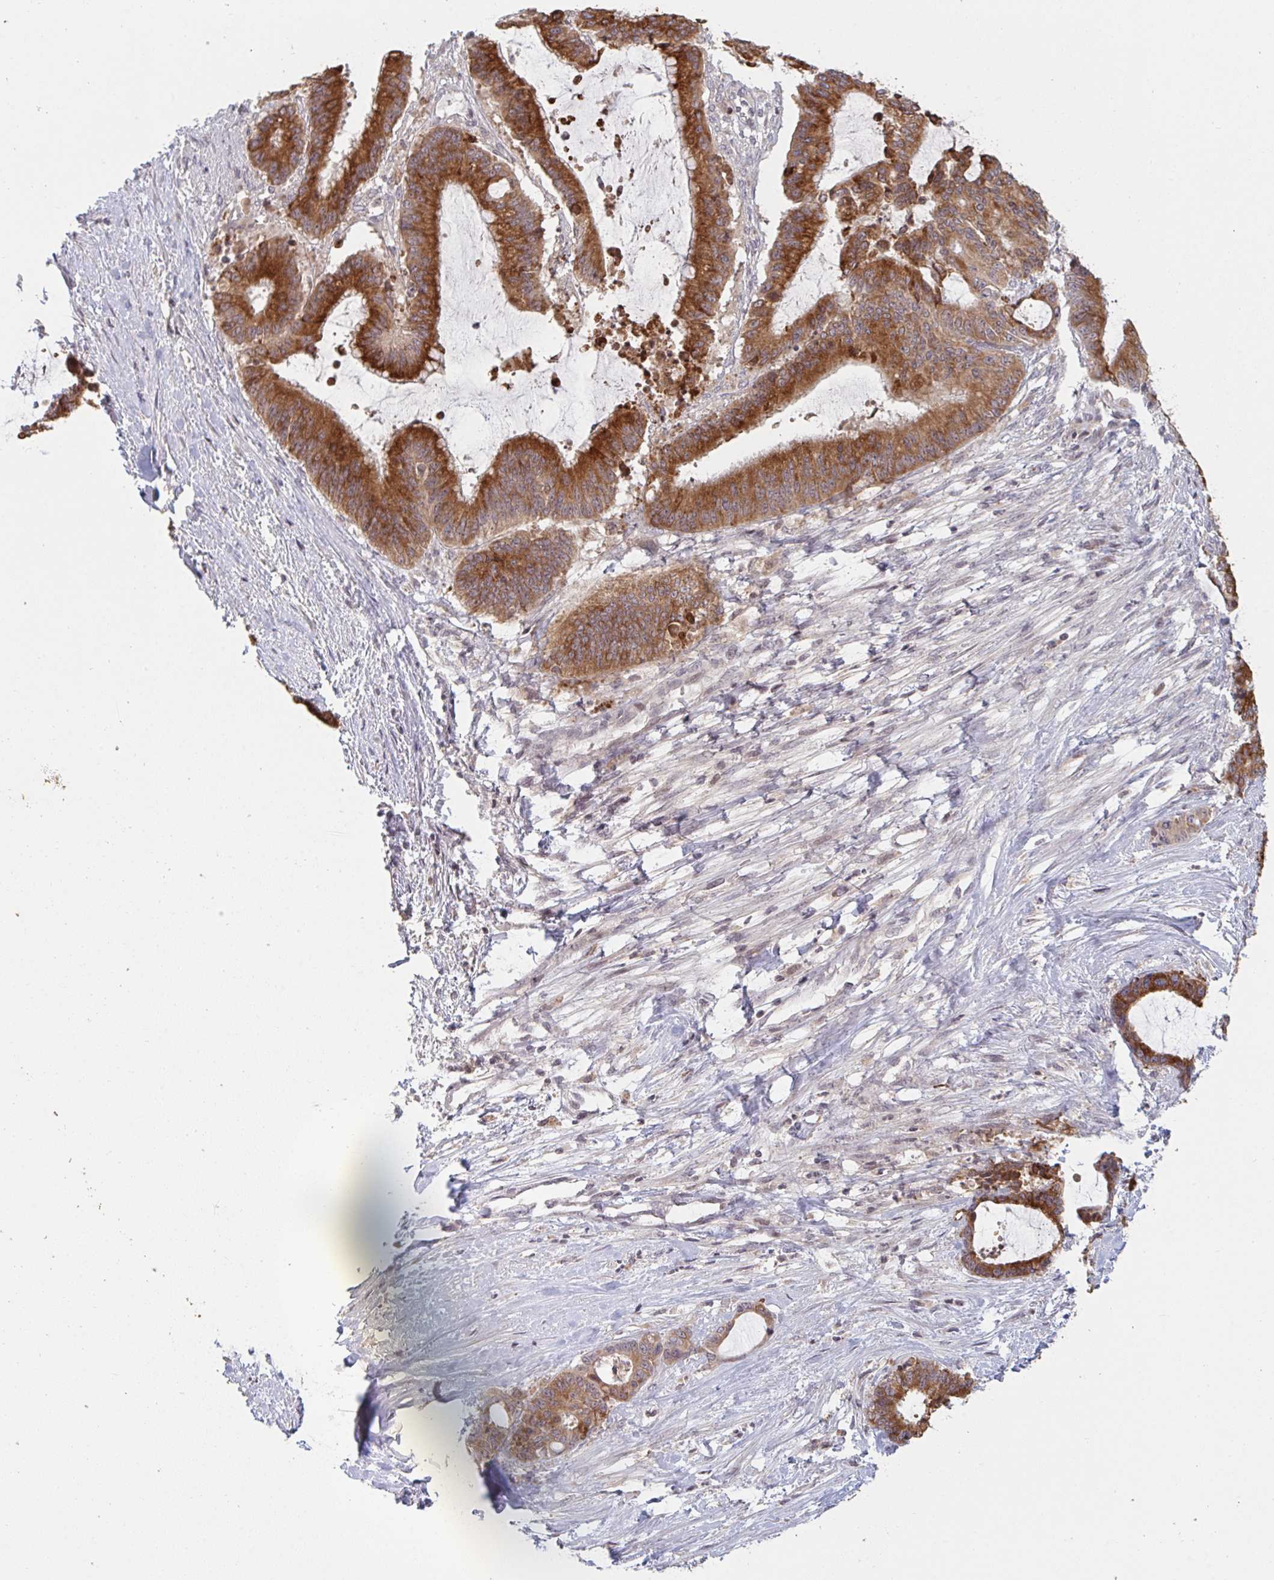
{"staining": {"intensity": "moderate", "quantity": ">75%", "location": "cytoplasmic/membranous"}, "tissue": "liver cancer", "cell_type": "Tumor cells", "image_type": "cancer", "snomed": [{"axis": "morphology", "description": "Normal tissue, NOS"}, {"axis": "morphology", "description": "Cholangiocarcinoma"}, {"axis": "topography", "description": "Liver"}, {"axis": "topography", "description": "Peripheral nerve tissue"}], "caption": "IHC (DAB (3,3'-diaminobenzidine)) staining of human liver cholangiocarcinoma shows moderate cytoplasmic/membranous protein positivity in approximately >75% of tumor cells. The staining is performed using DAB (3,3'-diaminobenzidine) brown chromogen to label protein expression. The nuclei are counter-stained blue using hematoxylin.", "gene": "DCST1", "patient": {"sex": "female", "age": 73}}